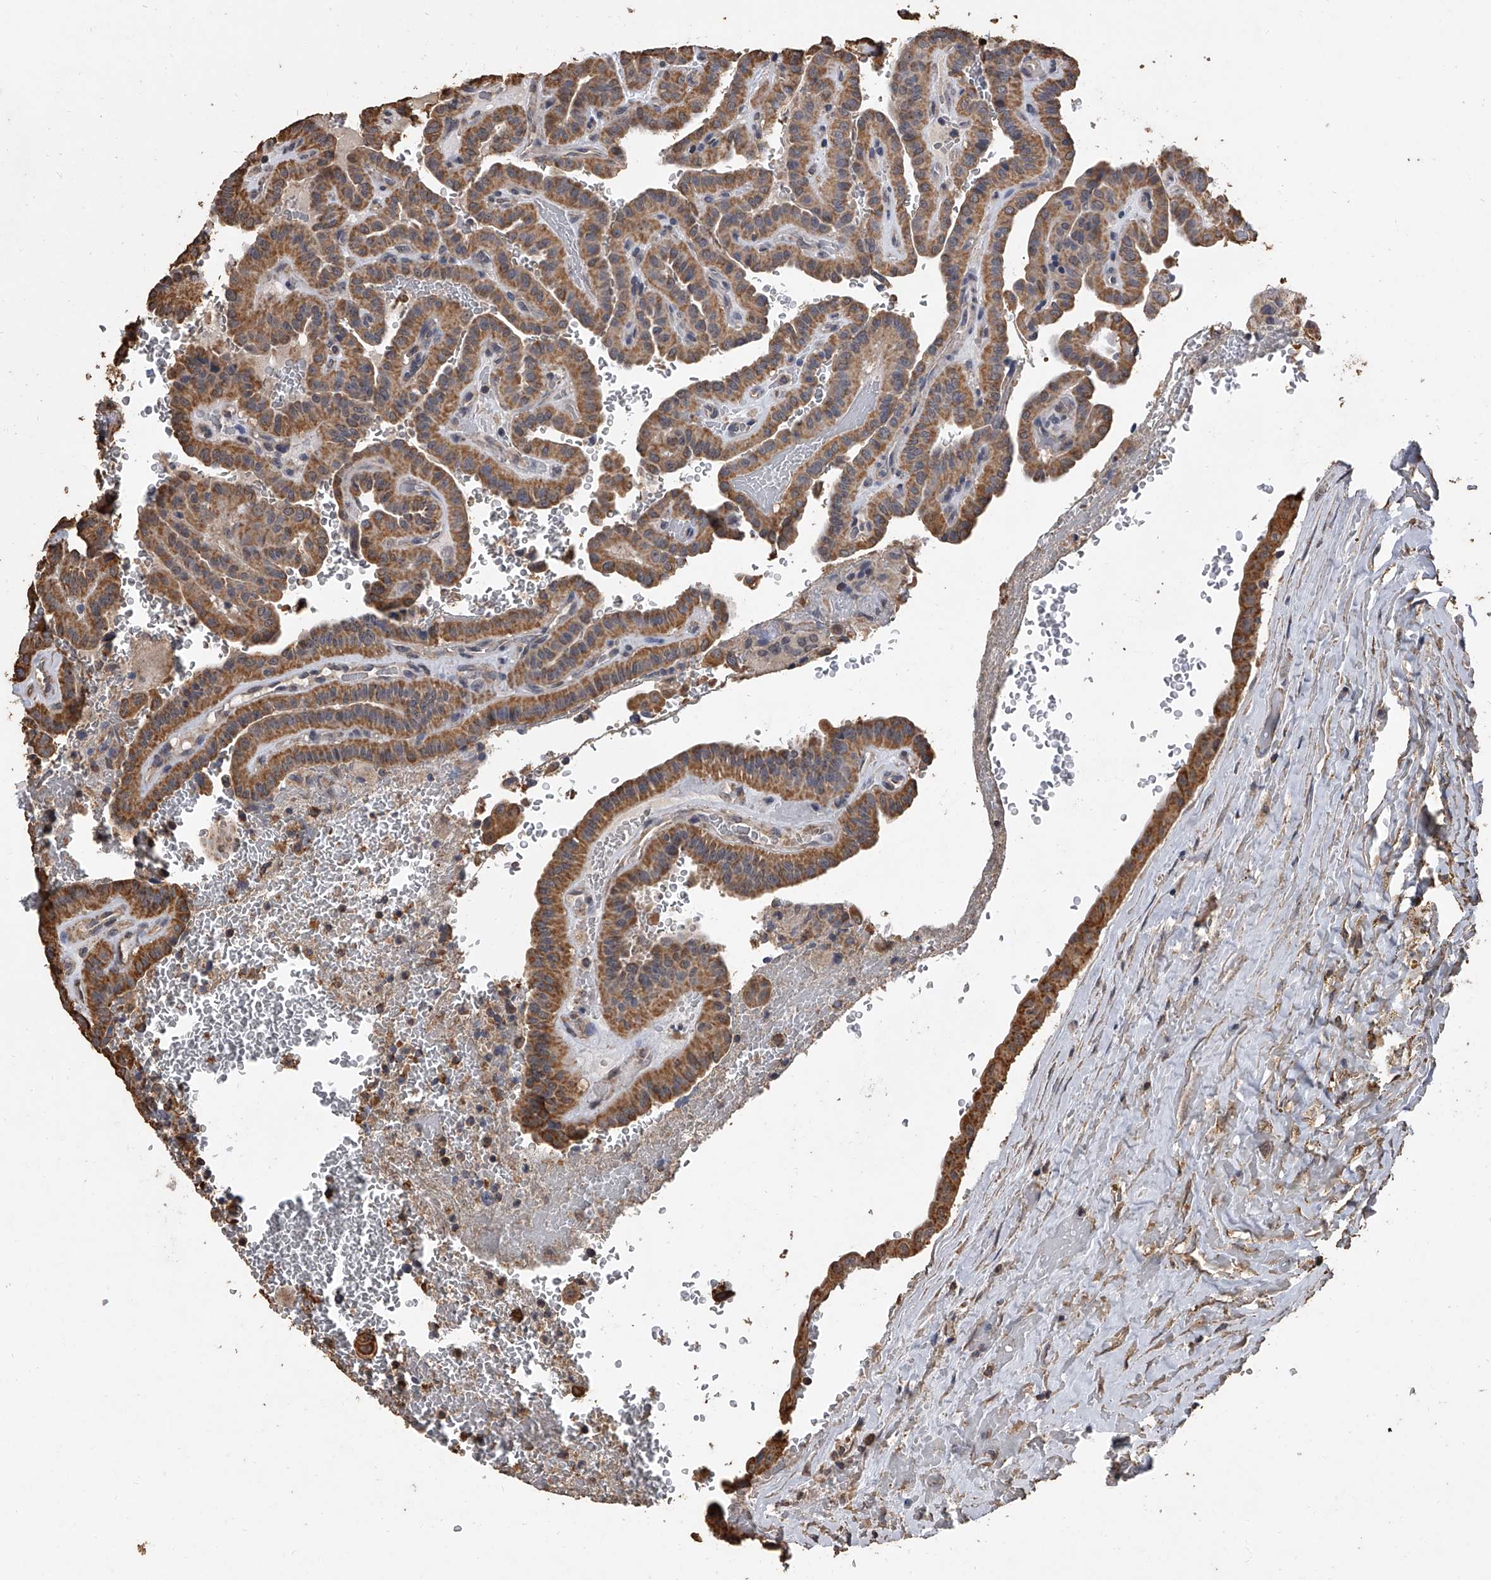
{"staining": {"intensity": "moderate", "quantity": ">75%", "location": "cytoplasmic/membranous"}, "tissue": "thyroid cancer", "cell_type": "Tumor cells", "image_type": "cancer", "snomed": [{"axis": "morphology", "description": "Papillary adenocarcinoma, NOS"}, {"axis": "topography", "description": "Thyroid gland"}], "caption": "An image of human papillary adenocarcinoma (thyroid) stained for a protein reveals moderate cytoplasmic/membranous brown staining in tumor cells.", "gene": "MRPL28", "patient": {"sex": "male", "age": 77}}